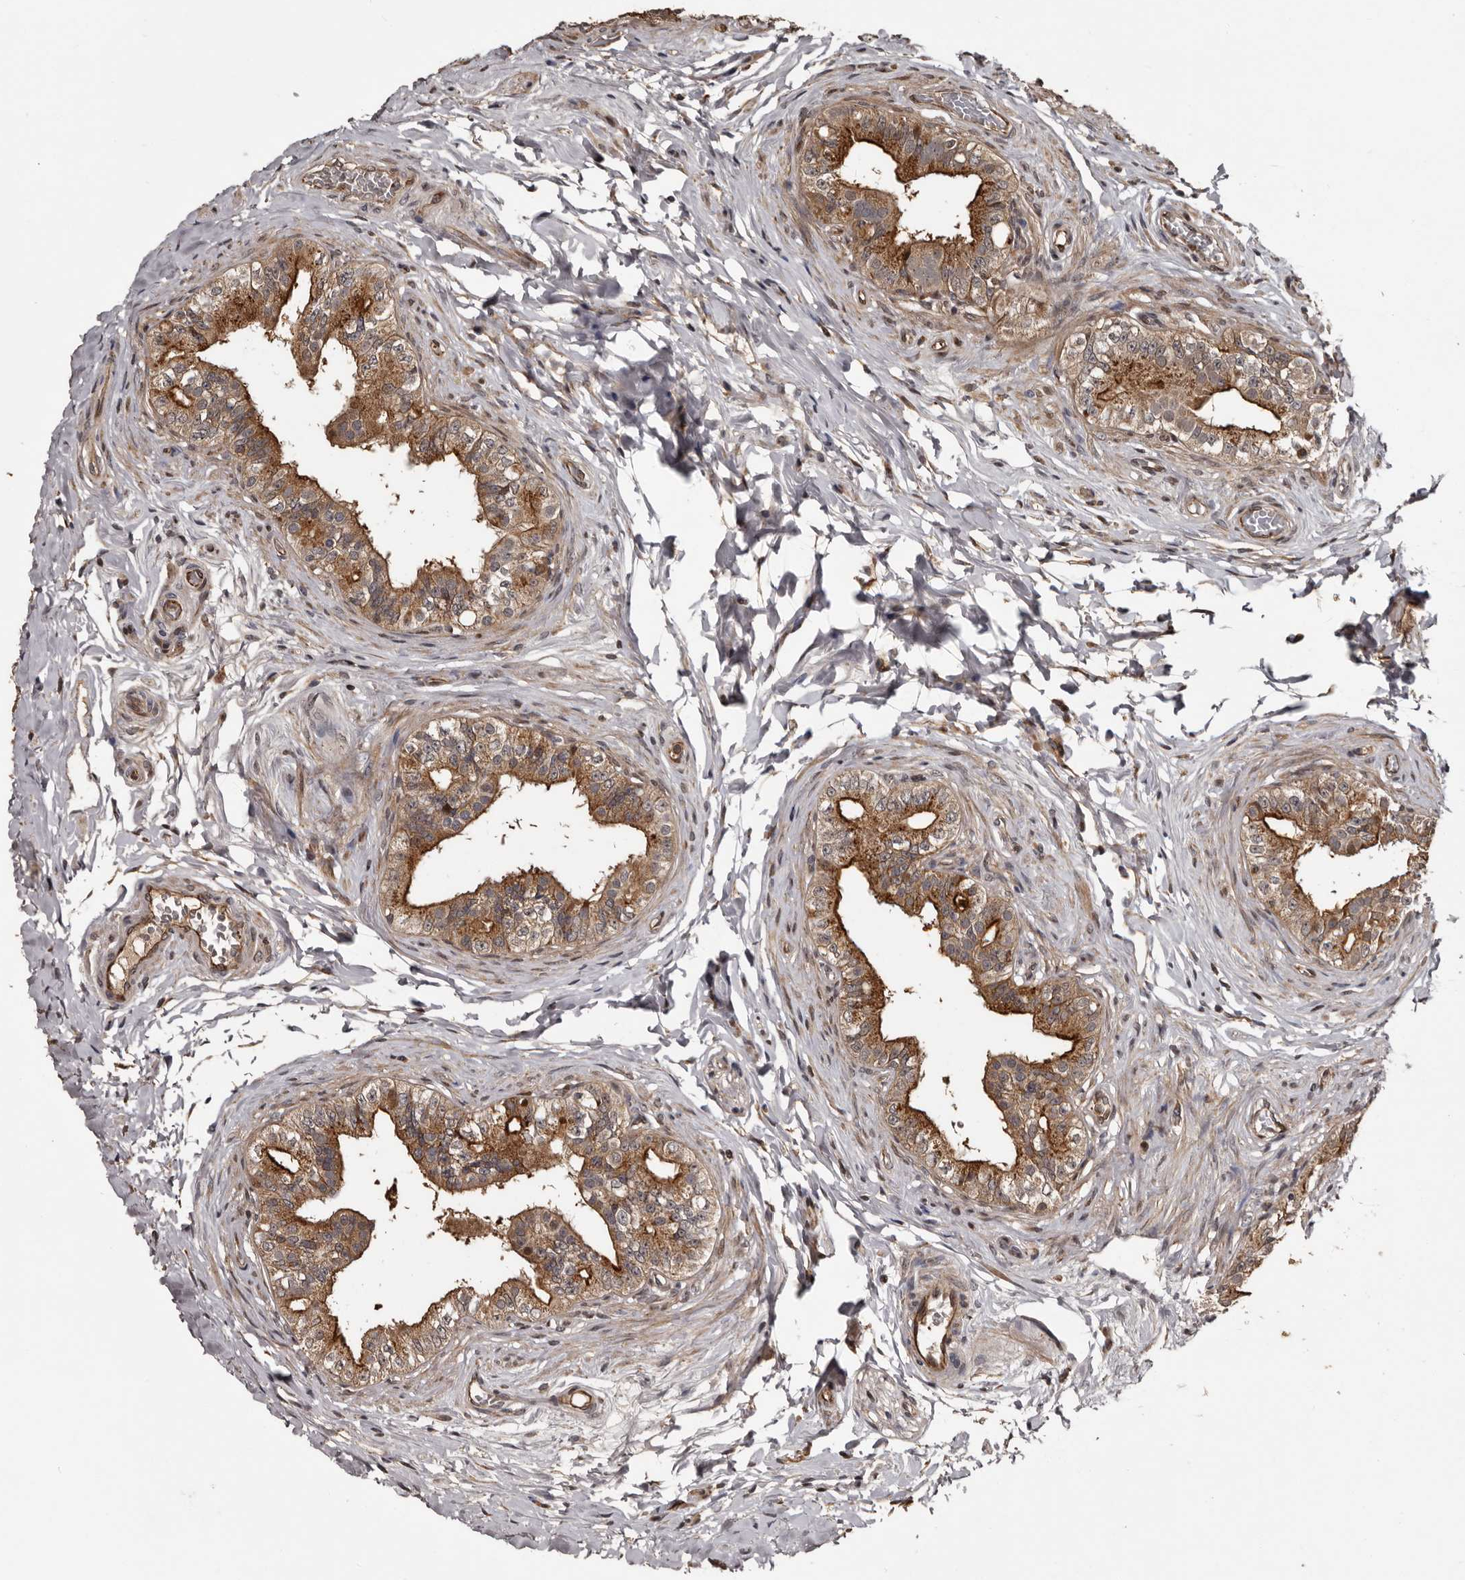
{"staining": {"intensity": "moderate", "quantity": ">75%", "location": "cytoplasmic/membranous"}, "tissue": "epididymis", "cell_type": "Glandular cells", "image_type": "normal", "snomed": [{"axis": "morphology", "description": "Normal tissue, NOS"}, {"axis": "topography", "description": "Testis"}, {"axis": "topography", "description": "Epididymis"}], "caption": "This image reveals normal epididymis stained with IHC to label a protein in brown. The cytoplasmic/membranous of glandular cells show moderate positivity for the protein. Nuclei are counter-stained blue.", "gene": "SERTAD4", "patient": {"sex": "male", "age": 36}}